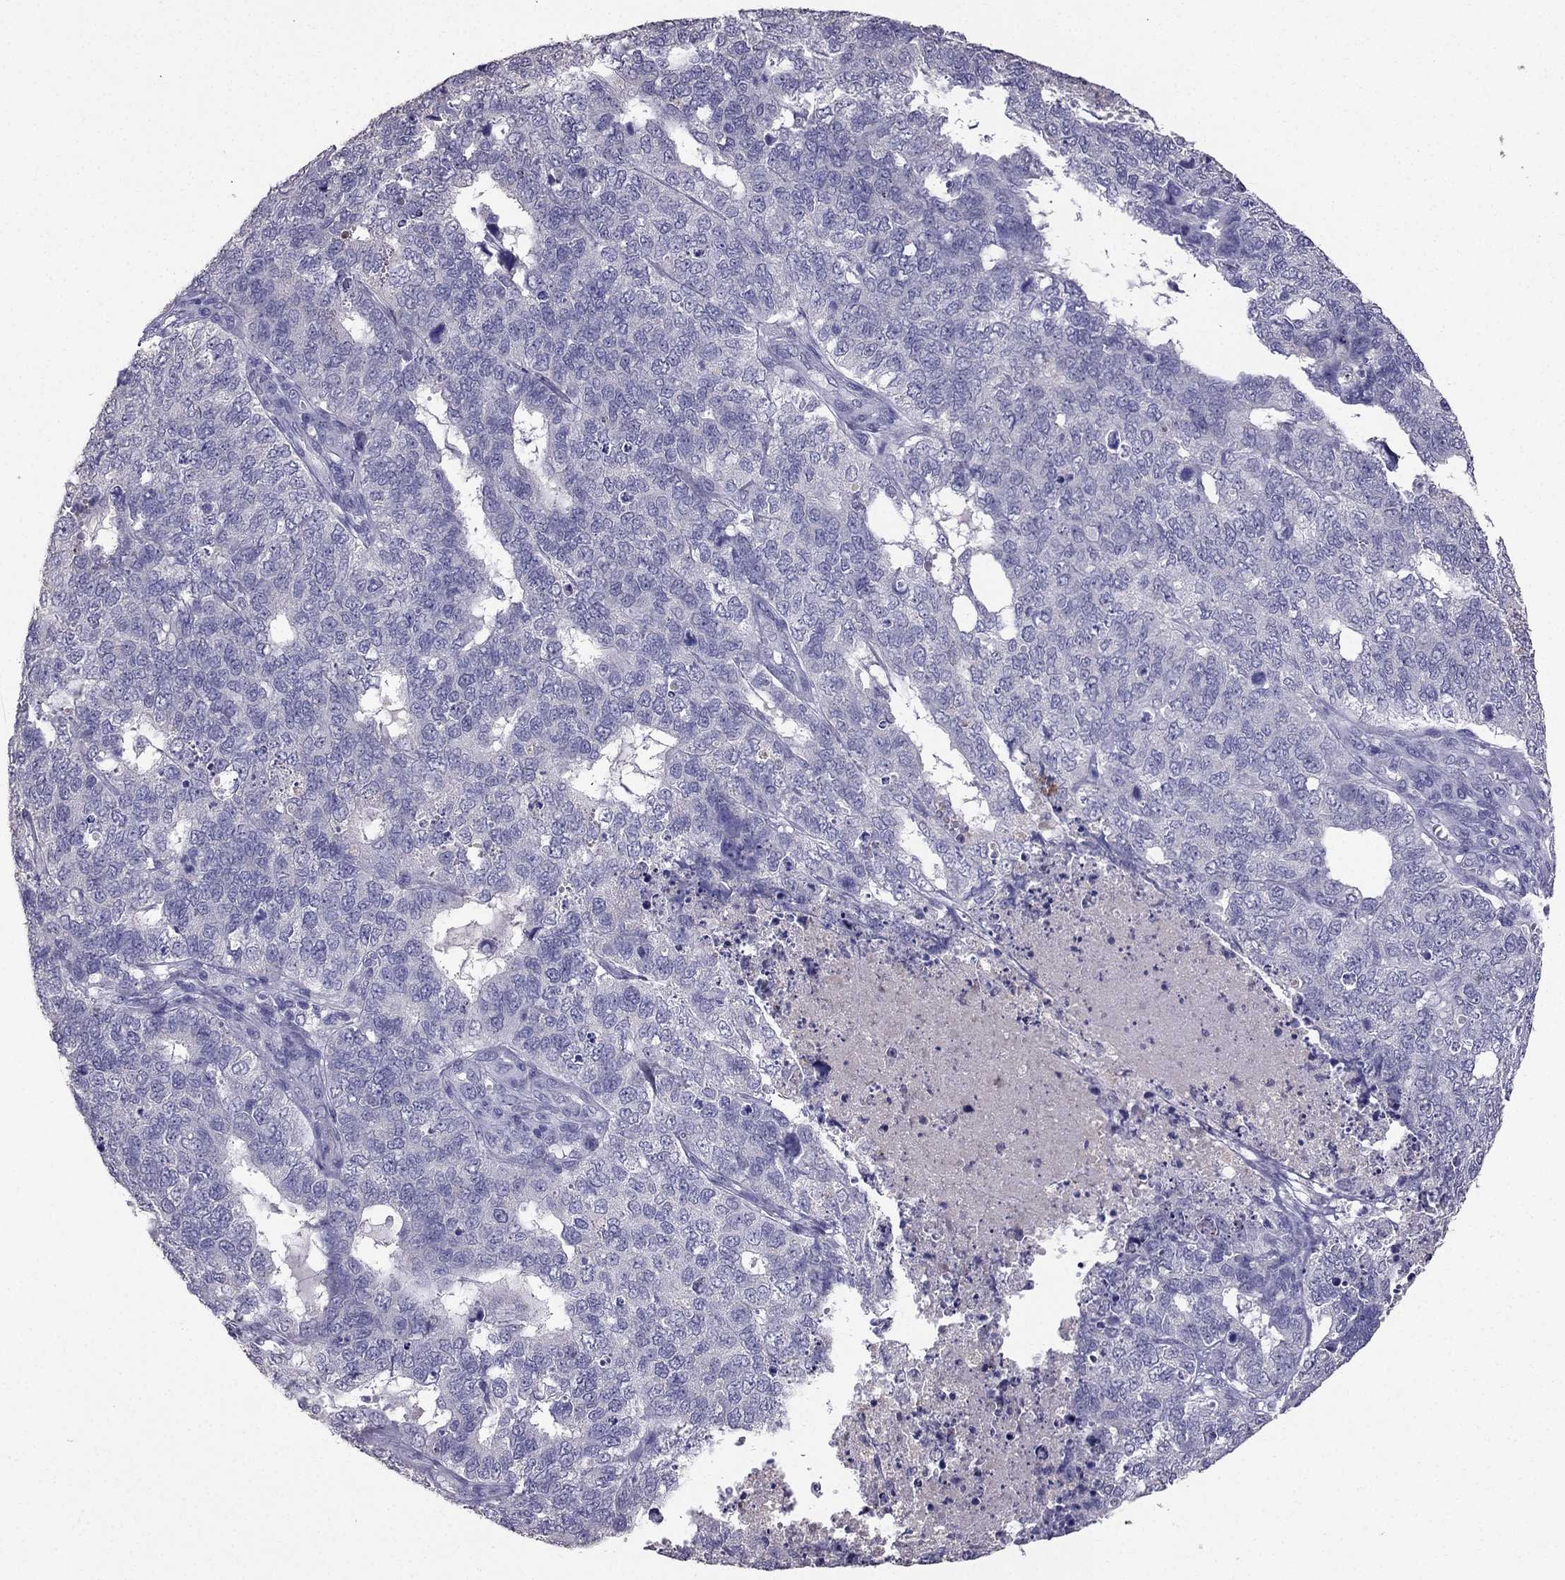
{"staining": {"intensity": "negative", "quantity": "none", "location": "none"}, "tissue": "cervical cancer", "cell_type": "Tumor cells", "image_type": "cancer", "snomed": [{"axis": "morphology", "description": "Squamous cell carcinoma, NOS"}, {"axis": "topography", "description": "Cervix"}], "caption": "Protein analysis of squamous cell carcinoma (cervical) shows no significant positivity in tumor cells.", "gene": "SCG5", "patient": {"sex": "female", "age": 63}}